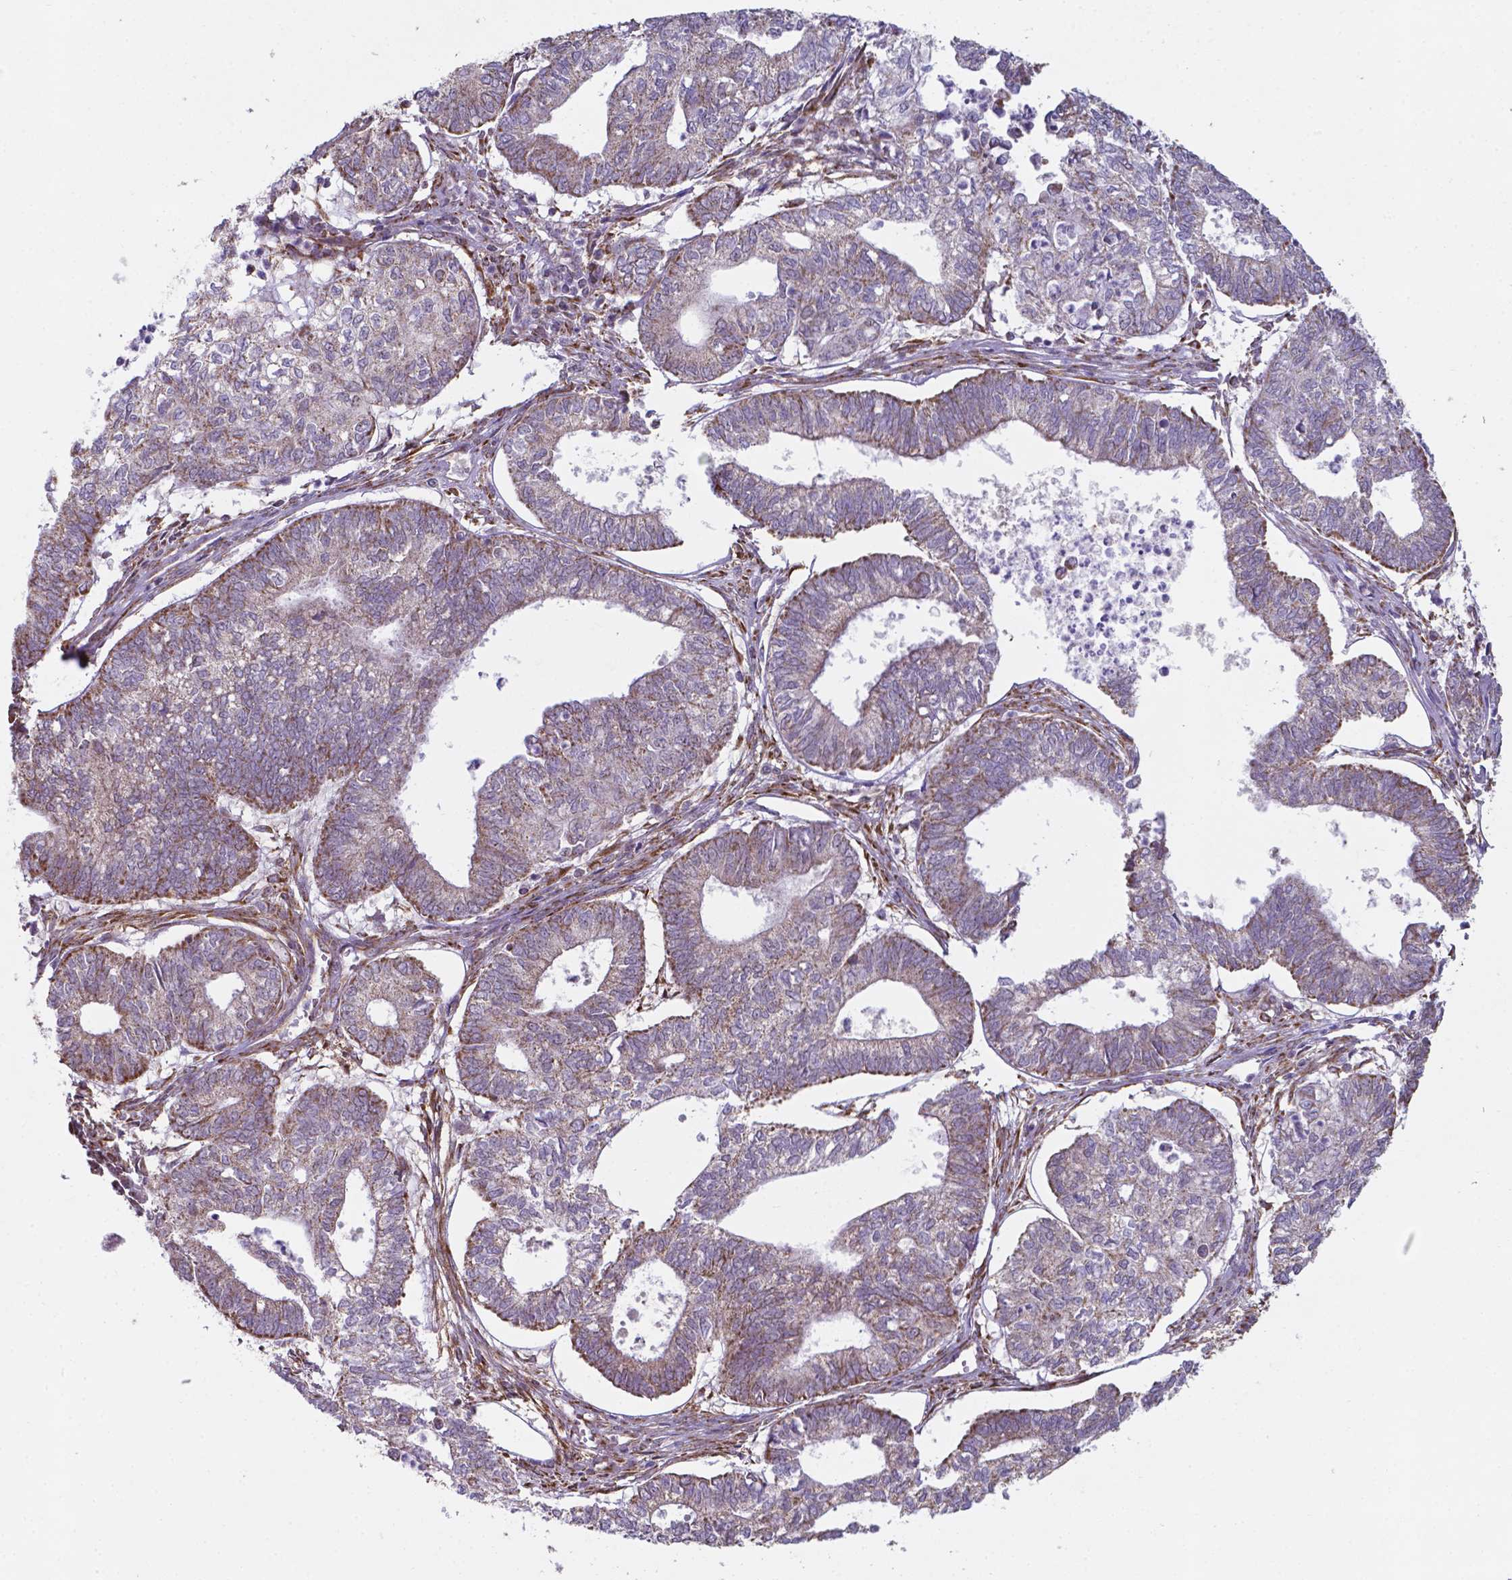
{"staining": {"intensity": "moderate", "quantity": "<25%", "location": "cytoplasmic/membranous"}, "tissue": "ovarian cancer", "cell_type": "Tumor cells", "image_type": "cancer", "snomed": [{"axis": "morphology", "description": "Carcinoma, endometroid"}, {"axis": "topography", "description": "Ovary"}], "caption": "Protein analysis of endometroid carcinoma (ovarian) tissue exhibits moderate cytoplasmic/membranous staining in approximately <25% of tumor cells.", "gene": "FAM114A1", "patient": {"sex": "female", "age": 64}}